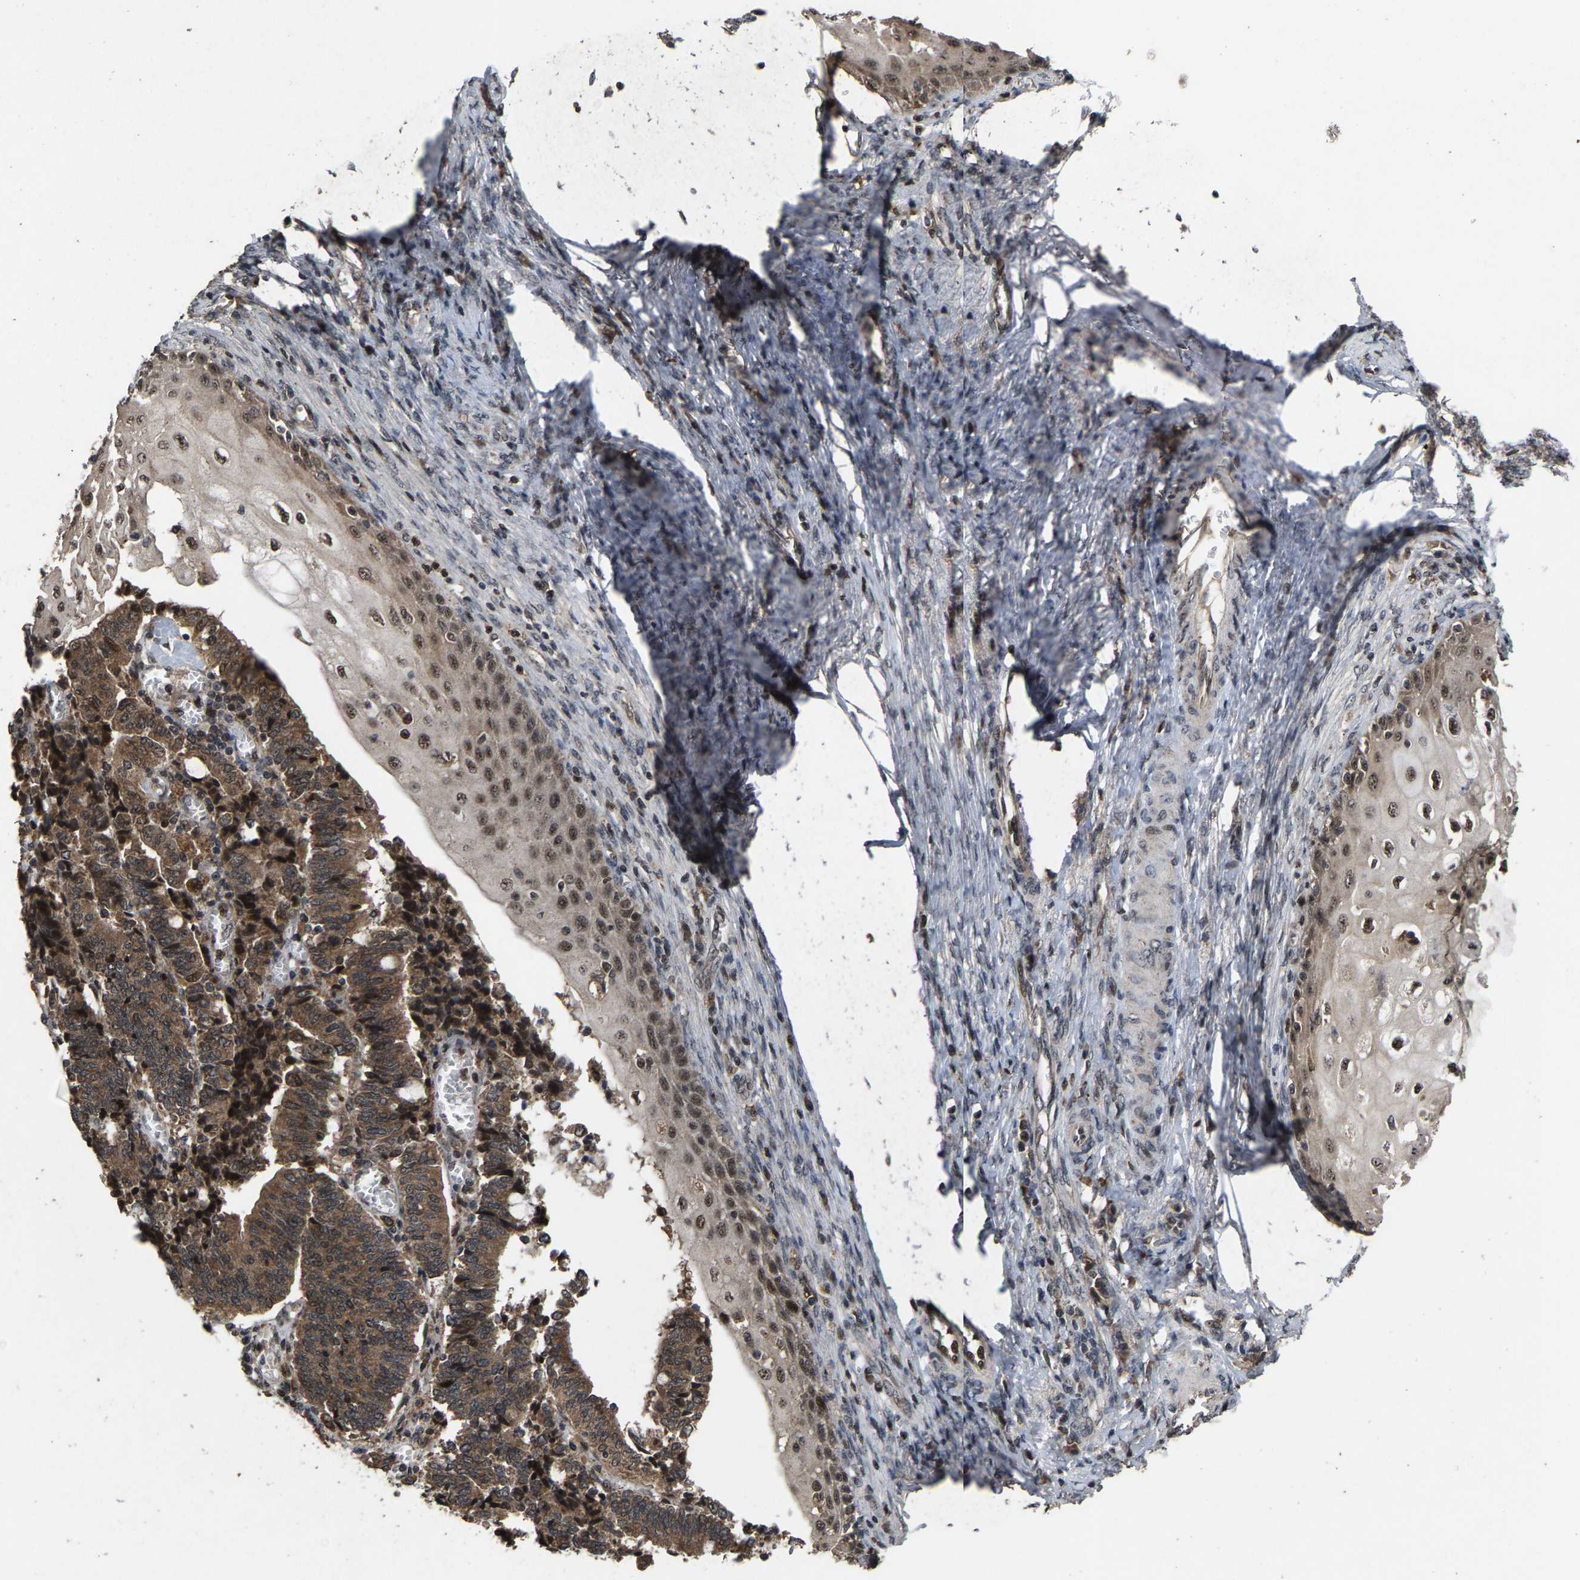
{"staining": {"intensity": "moderate", "quantity": ">75%", "location": "cytoplasmic/membranous,nuclear"}, "tissue": "cervical cancer", "cell_type": "Tumor cells", "image_type": "cancer", "snomed": [{"axis": "morphology", "description": "Adenocarcinoma, NOS"}, {"axis": "topography", "description": "Cervix"}], "caption": "Protein analysis of cervical adenocarcinoma tissue exhibits moderate cytoplasmic/membranous and nuclear expression in about >75% of tumor cells.", "gene": "HAUS6", "patient": {"sex": "female", "age": 44}}